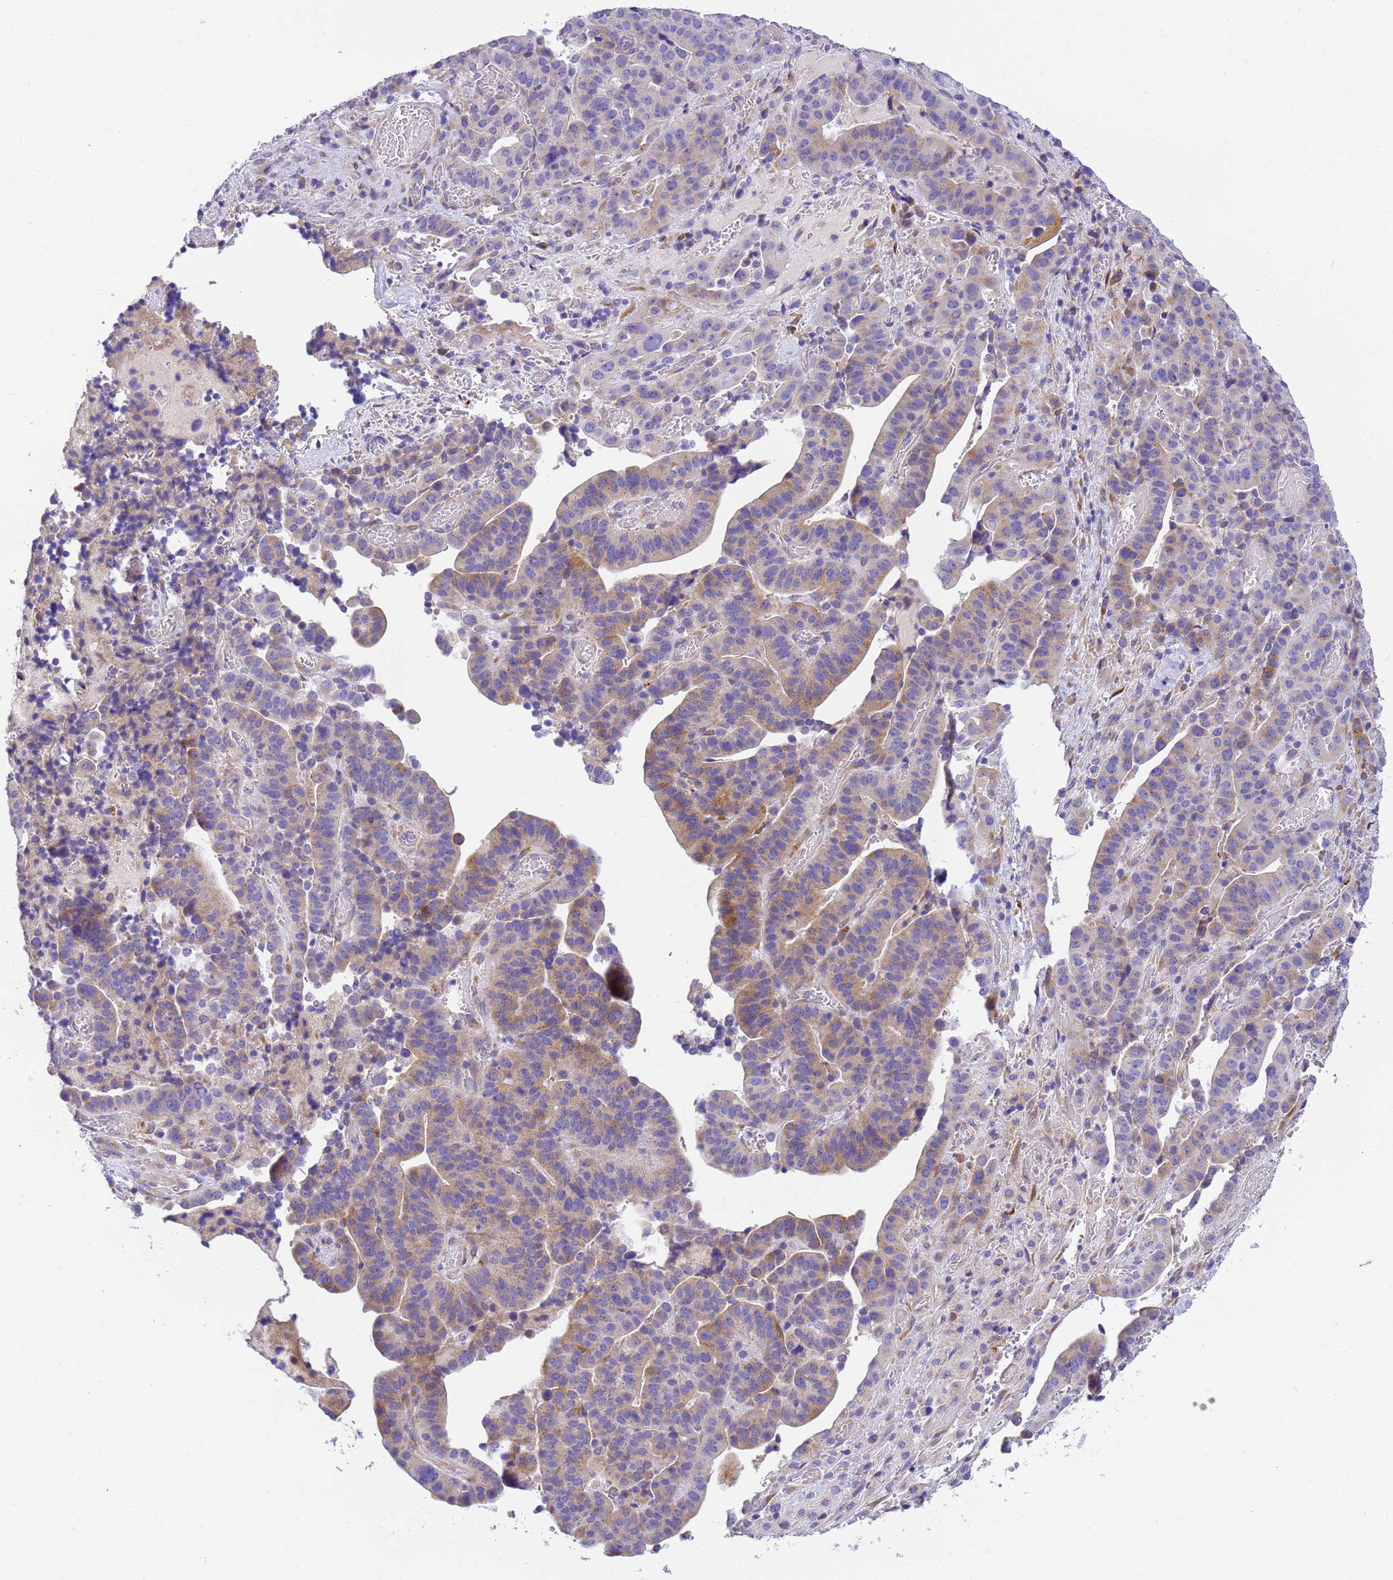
{"staining": {"intensity": "moderate", "quantity": "25%-75%", "location": "cytoplasmic/membranous"}, "tissue": "stomach cancer", "cell_type": "Tumor cells", "image_type": "cancer", "snomed": [{"axis": "morphology", "description": "Adenocarcinoma, NOS"}, {"axis": "topography", "description": "Stomach"}], "caption": "Protein staining of adenocarcinoma (stomach) tissue reveals moderate cytoplasmic/membranous expression in about 25%-75% of tumor cells.", "gene": "RHBDD3", "patient": {"sex": "male", "age": 48}}